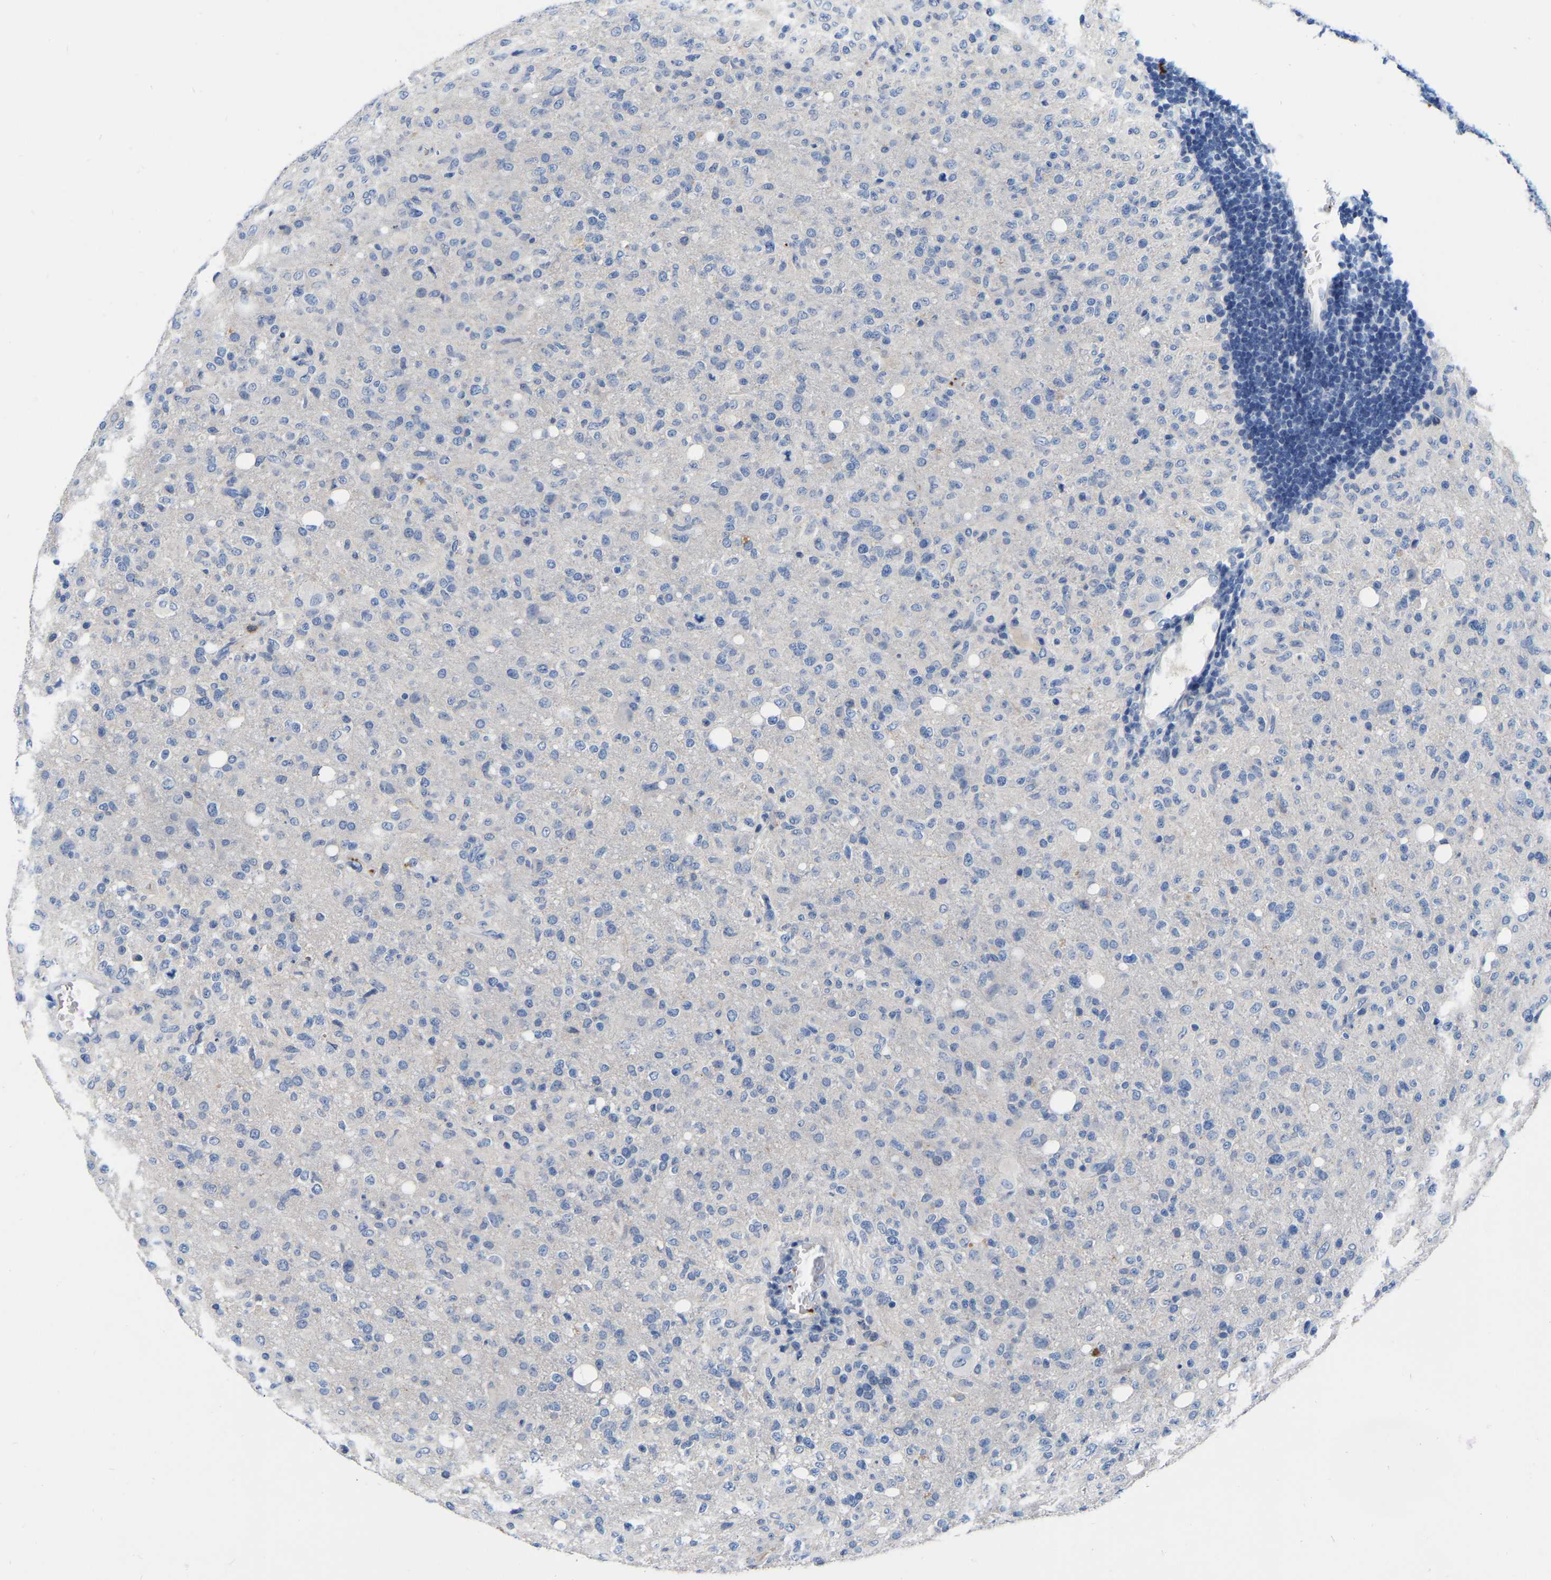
{"staining": {"intensity": "negative", "quantity": "none", "location": "none"}, "tissue": "glioma", "cell_type": "Tumor cells", "image_type": "cancer", "snomed": [{"axis": "morphology", "description": "Glioma, malignant, High grade"}, {"axis": "topography", "description": "Brain"}], "caption": "Photomicrograph shows no significant protein expression in tumor cells of glioma.", "gene": "RAB27B", "patient": {"sex": "female", "age": 57}}